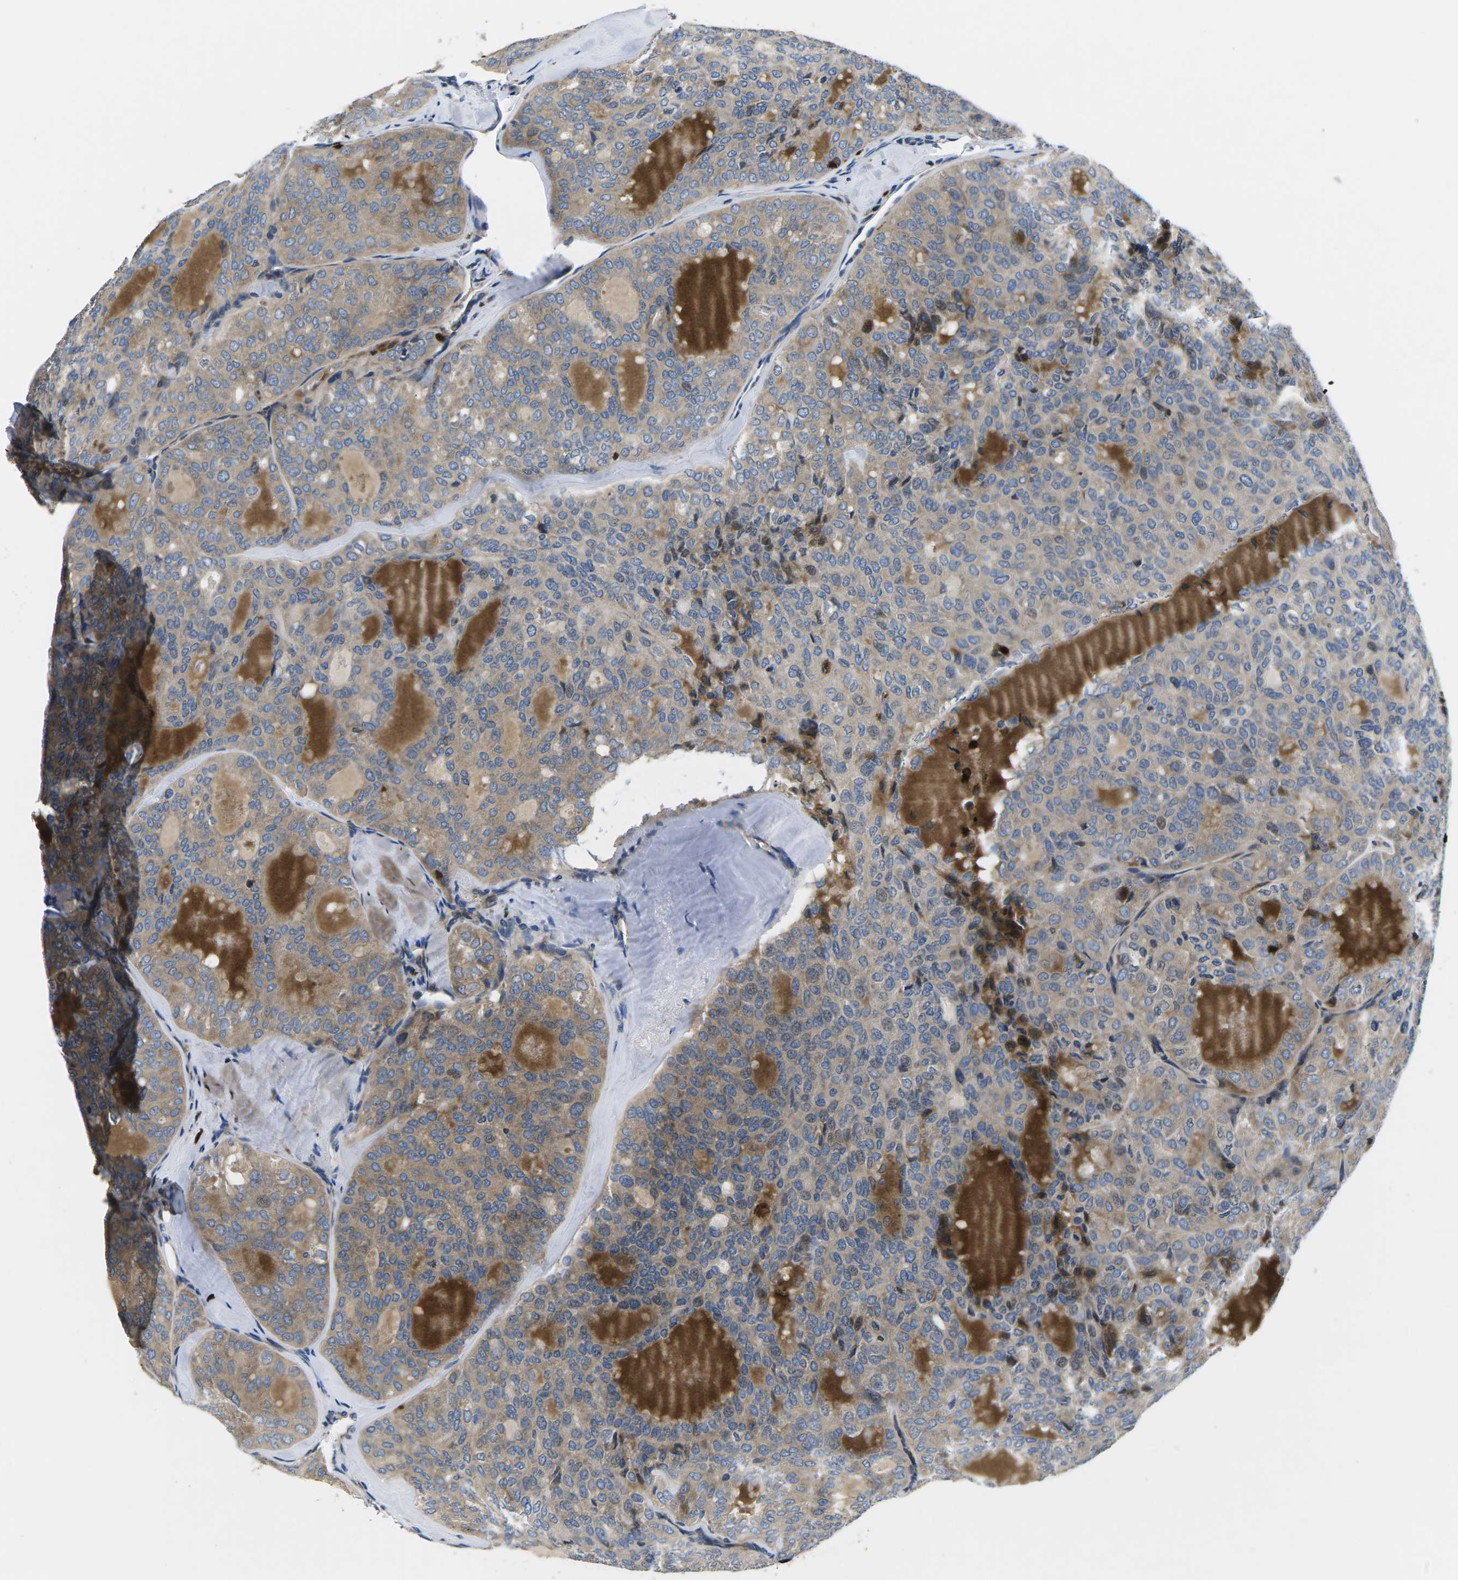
{"staining": {"intensity": "weak", "quantity": ">75%", "location": "cytoplasmic/membranous"}, "tissue": "thyroid cancer", "cell_type": "Tumor cells", "image_type": "cancer", "snomed": [{"axis": "morphology", "description": "Follicular adenoma carcinoma, NOS"}, {"axis": "topography", "description": "Thyroid gland"}], "caption": "The image shows a brown stain indicating the presence of a protein in the cytoplasmic/membranous of tumor cells in thyroid cancer.", "gene": "PLCE1", "patient": {"sex": "male", "age": 75}}